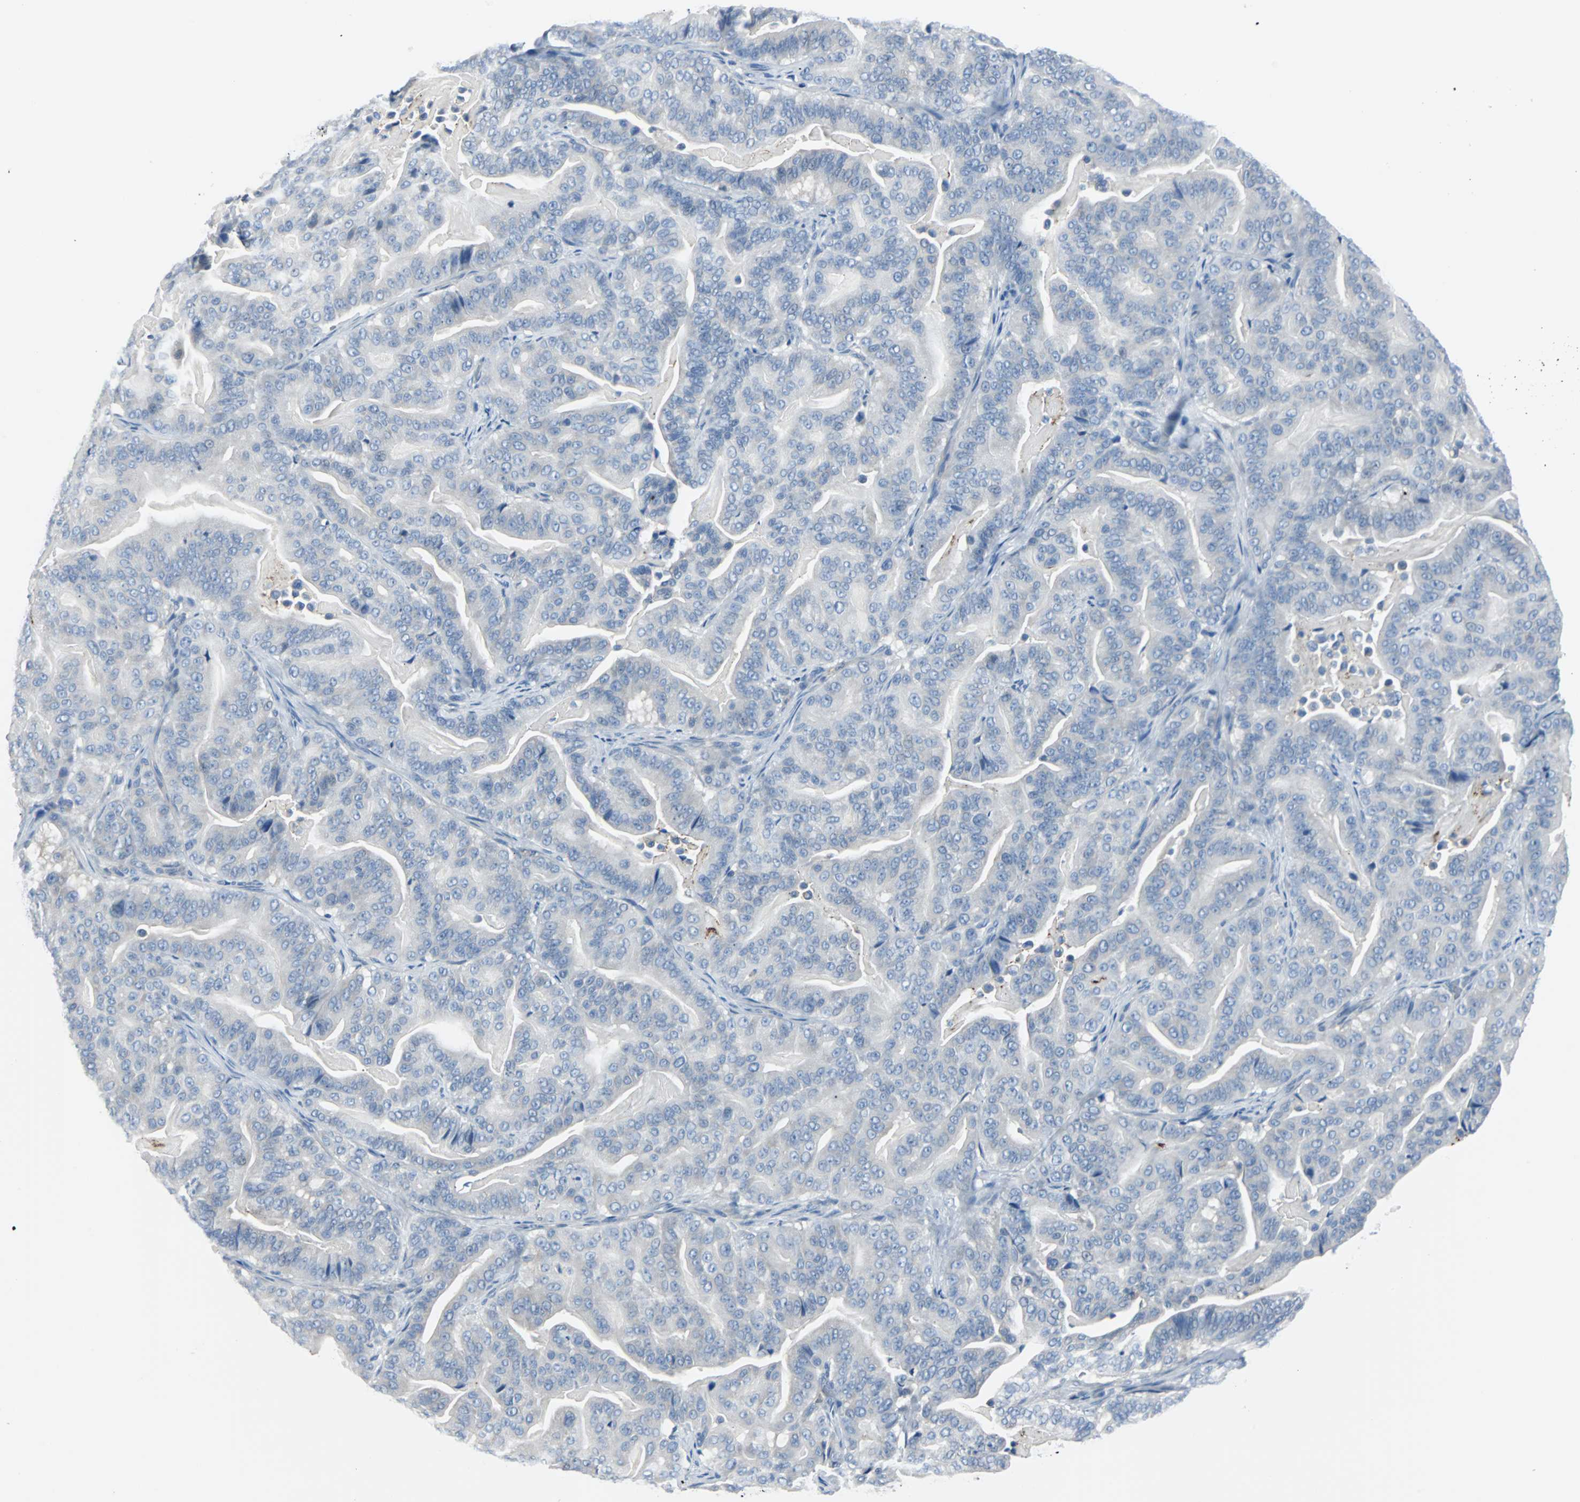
{"staining": {"intensity": "negative", "quantity": "none", "location": "none"}, "tissue": "pancreatic cancer", "cell_type": "Tumor cells", "image_type": "cancer", "snomed": [{"axis": "morphology", "description": "Adenocarcinoma, NOS"}, {"axis": "topography", "description": "Pancreas"}], "caption": "The micrograph exhibits no staining of tumor cells in pancreatic cancer.", "gene": "RASA1", "patient": {"sex": "male", "age": 63}}